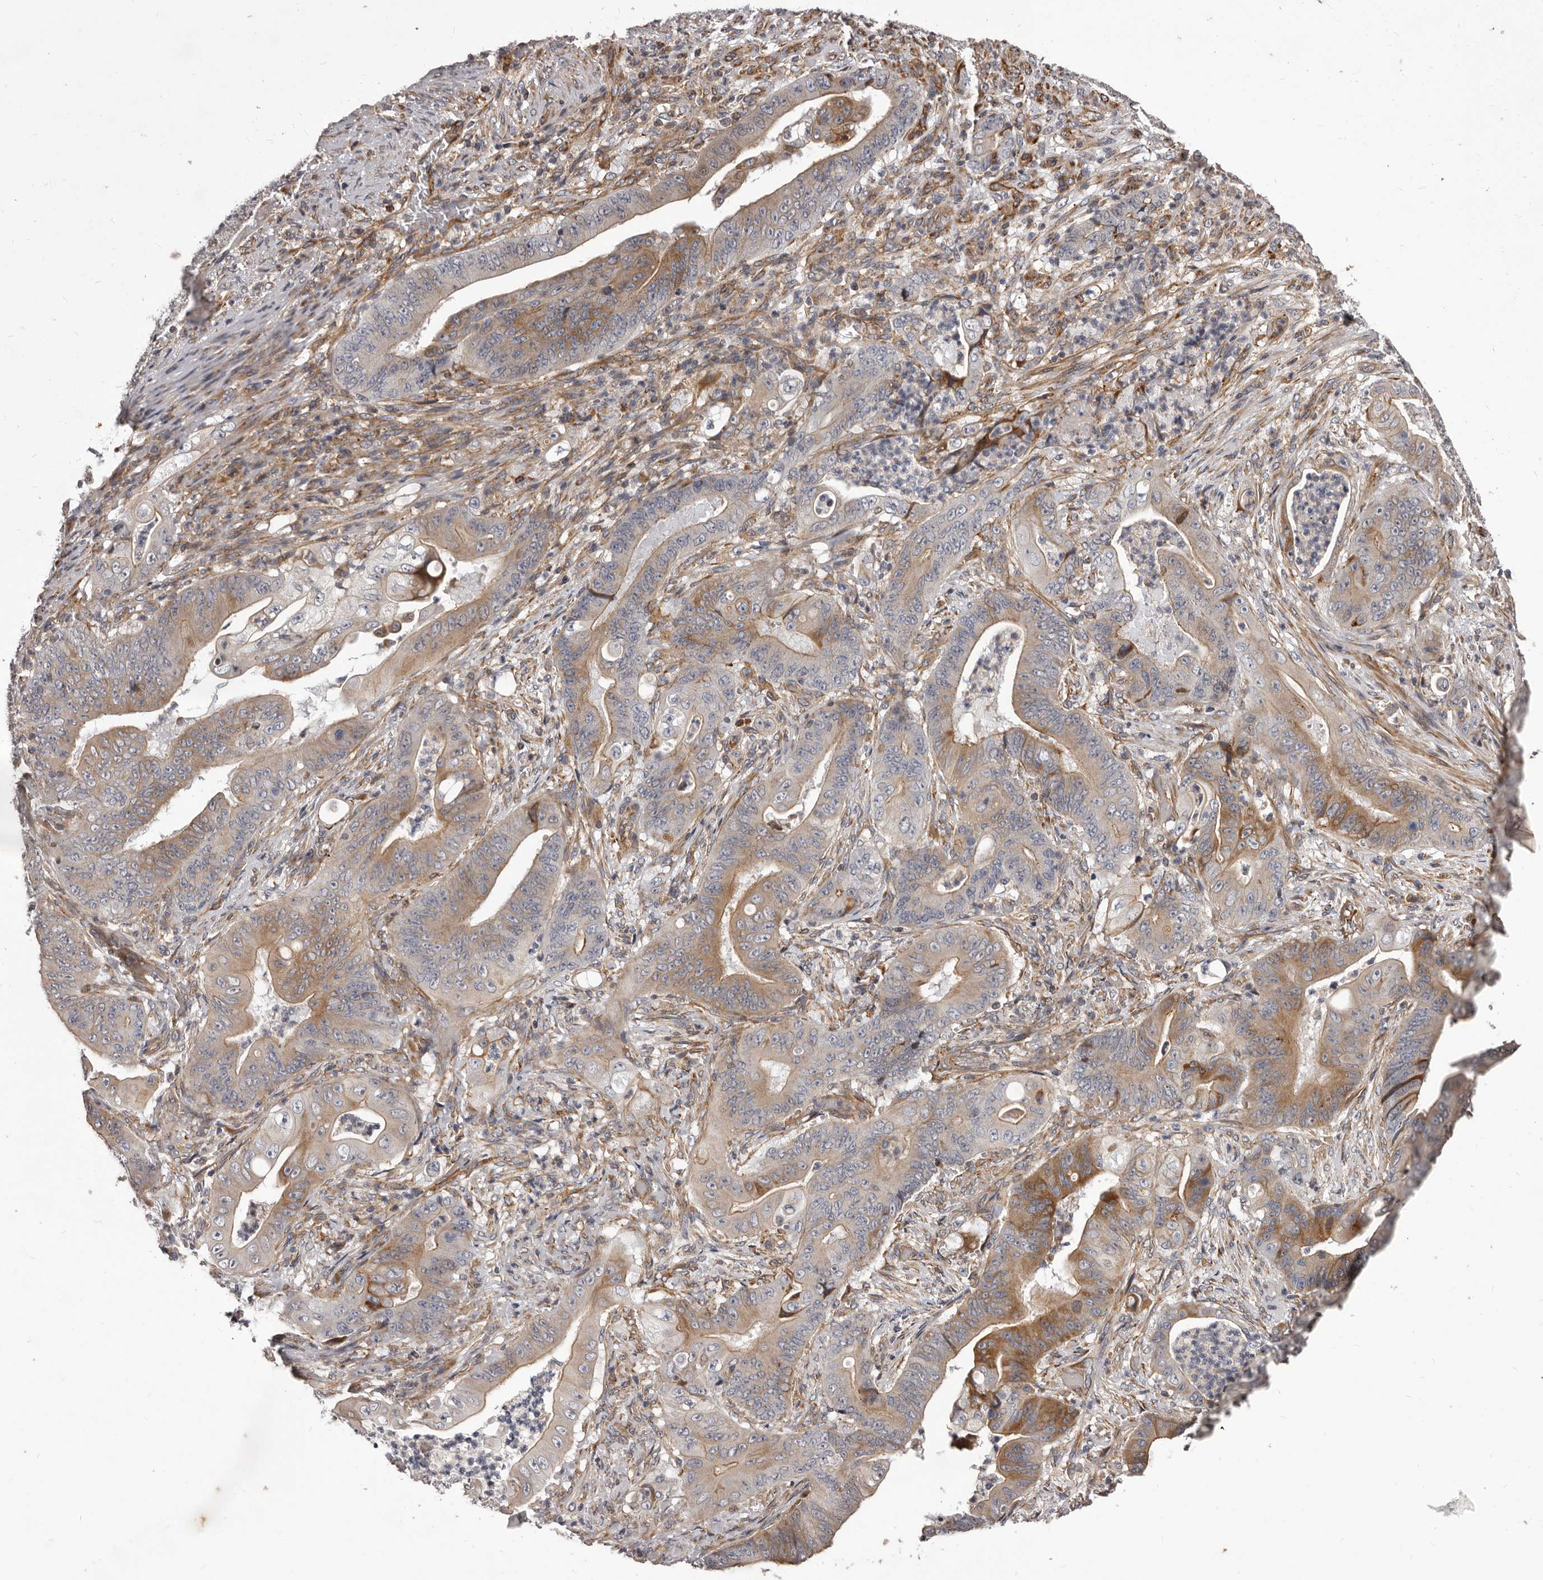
{"staining": {"intensity": "moderate", "quantity": "25%-75%", "location": "cytoplasmic/membranous"}, "tissue": "stomach cancer", "cell_type": "Tumor cells", "image_type": "cancer", "snomed": [{"axis": "morphology", "description": "Adenocarcinoma, NOS"}, {"axis": "topography", "description": "Stomach"}], "caption": "An image of human stomach adenocarcinoma stained for a protein reveals moderate cytoplasmic/membranous brown staining in tumor cells. The staining is performed using DAB (3,3'-diaminobenzidine) brown chromogen to label protein expression. The nuclei are counter-stained blue using hematoxylin.", "gene": "ALPK1", "patient": {"sex": "female", "age": 73}}